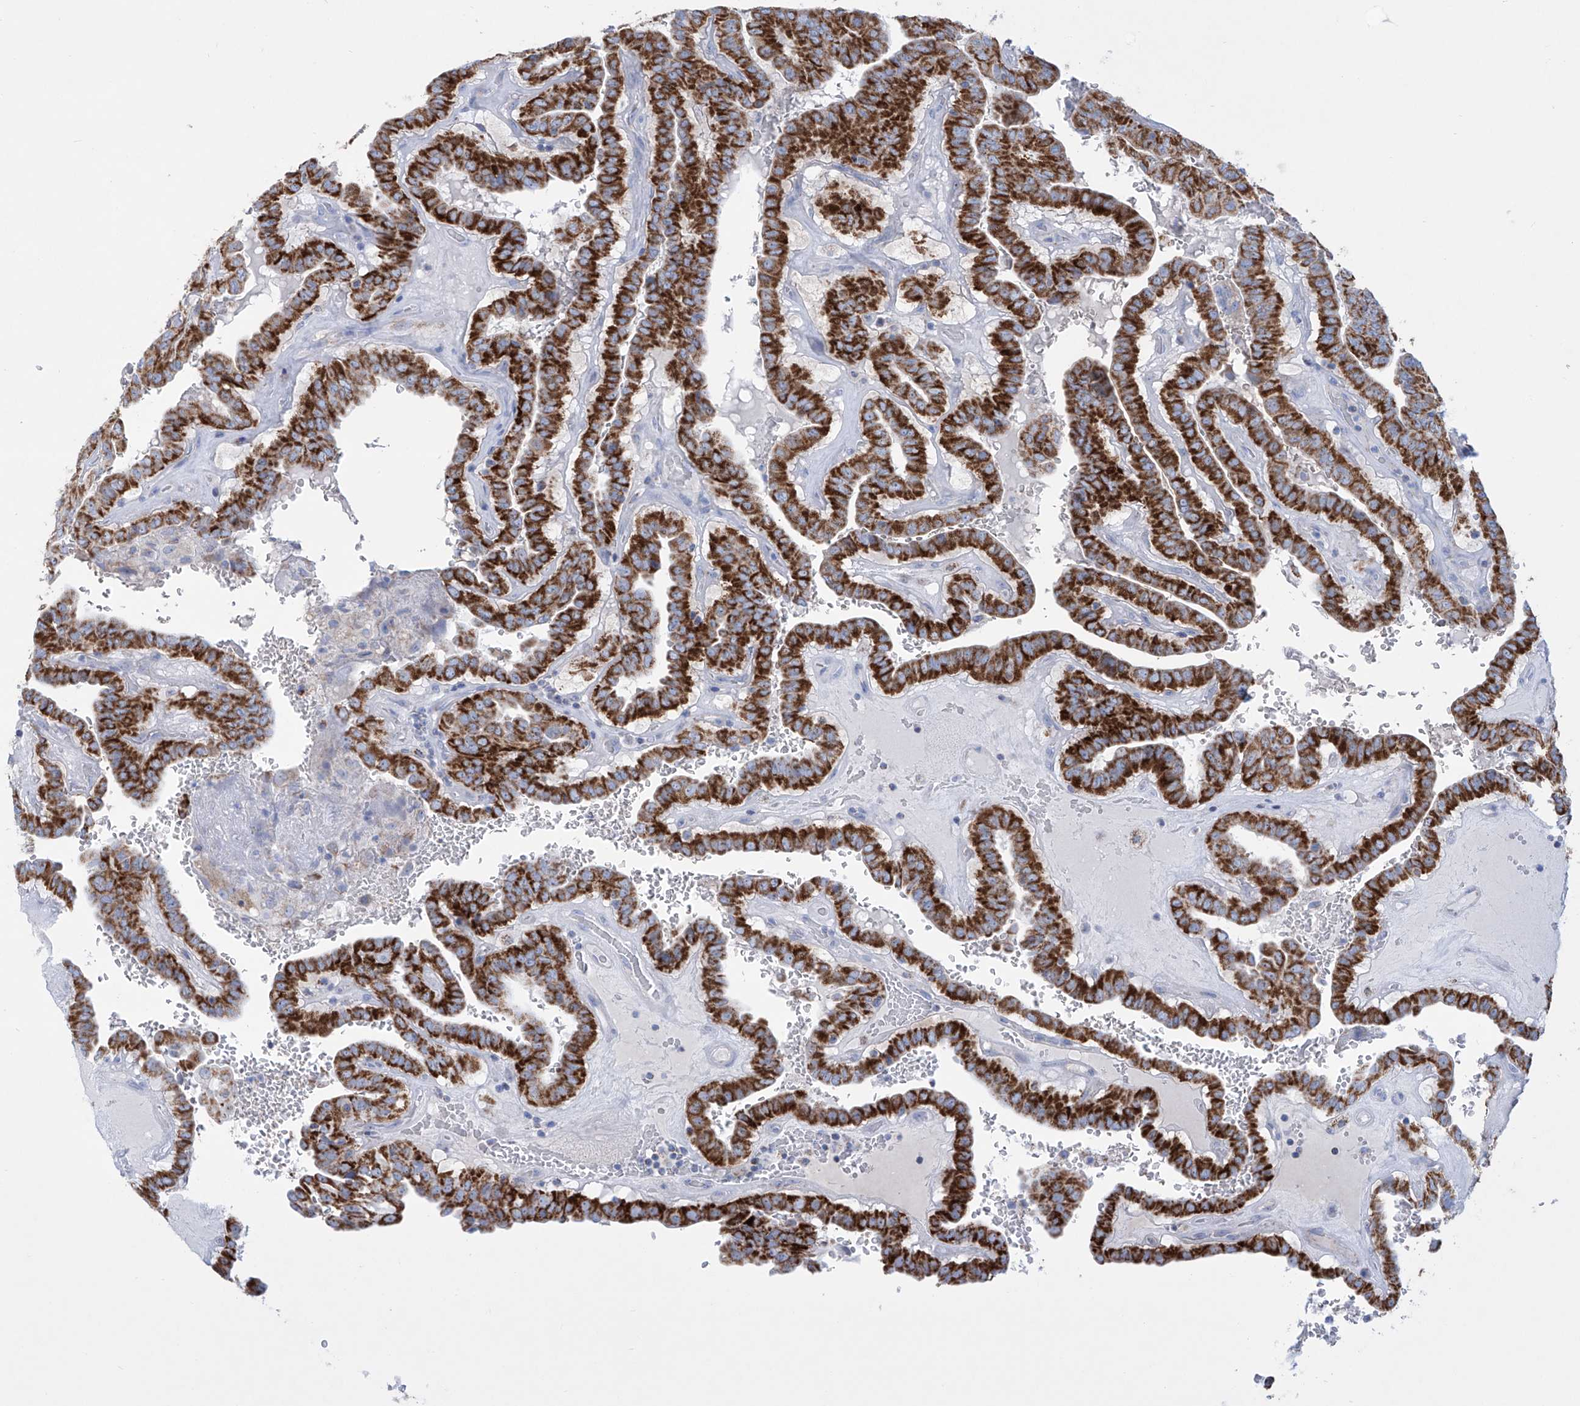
{"staining": {"intensity": "strong", "quantity": ">75%", "location": "cytoplasmic/membranous"}, "tissue": "thyroid cancer", "cell_type": "Tumor cells", "image_type": "cancer", "snomed": [{"axis": "morphology", "description": "Papillary adenocarcinoma, NOS"}, {"axis": "topography", "description": "Thyroid gland"}], "caption": "Thyroid papillary adenocarcinoma stained with DAB (3,3'-diaminobenzidine) immunohistochemistry reveals high levels of strong cytoplasmic/membranous expression in approximately >75% of tumor cells.", "gene": "ALDH6A1", "patient": {"sex": "male", "age": 77}}